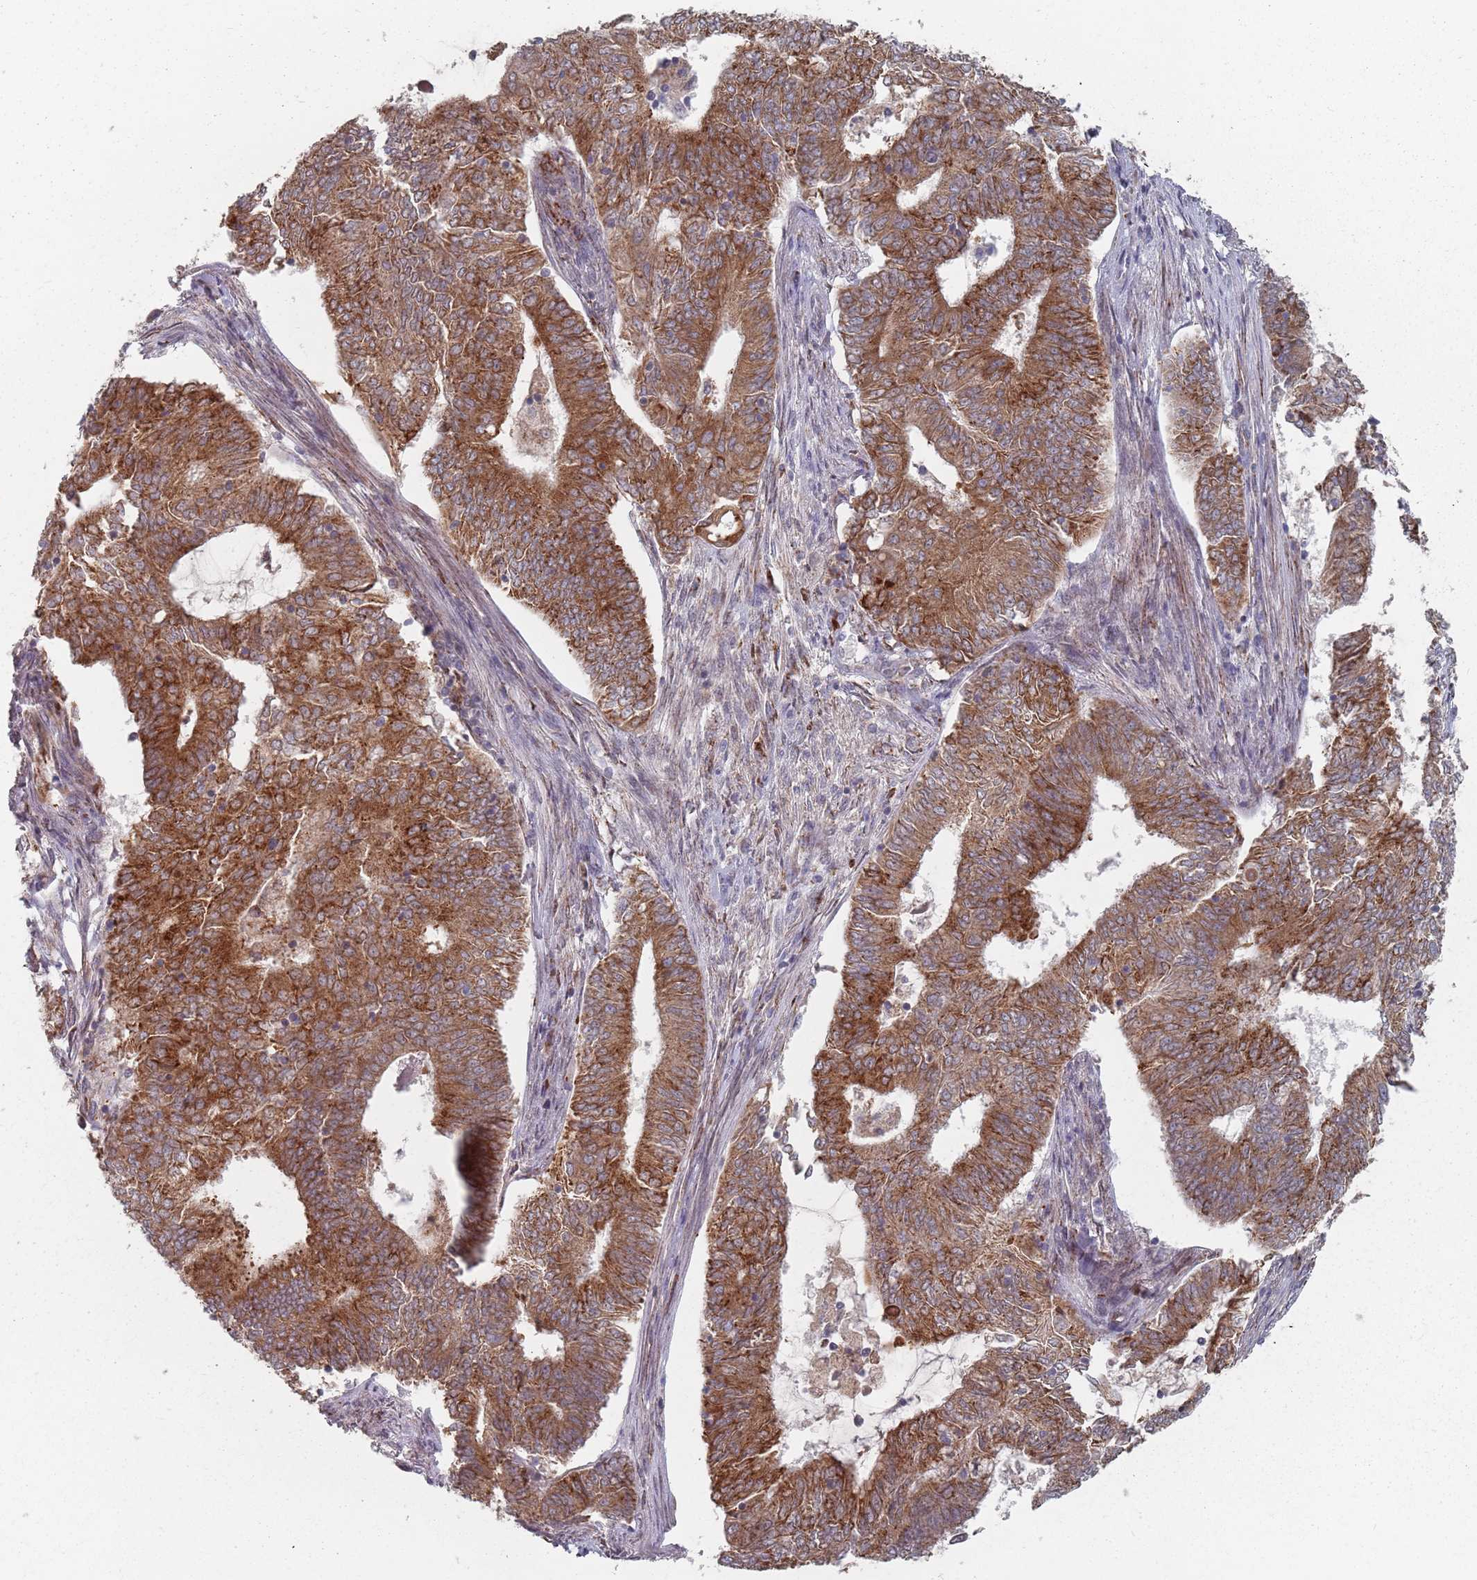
{"staining": {"intensity": "strong", "quantity": ">75%", "location": "cytoplasmic/membranous"}, "tissue": "endometrial cancer", "cell_type": "Tumor cells", "image_type": "cancer", "snomed": [{"axis": "morphology", "description": "Adenocarcinoma, NOS"}, {"axis": "topography", "description": "Endometrium"}], "caption": "A histopathology image showing strong cytoplasmic/membranous expression in approximately >75% of tumor cells in endometrial adenocarcinoma, as visualized by brown immunohistochemical staining.", "gene": "ADAL", "patient": {"sex": "female", "age": 62}}